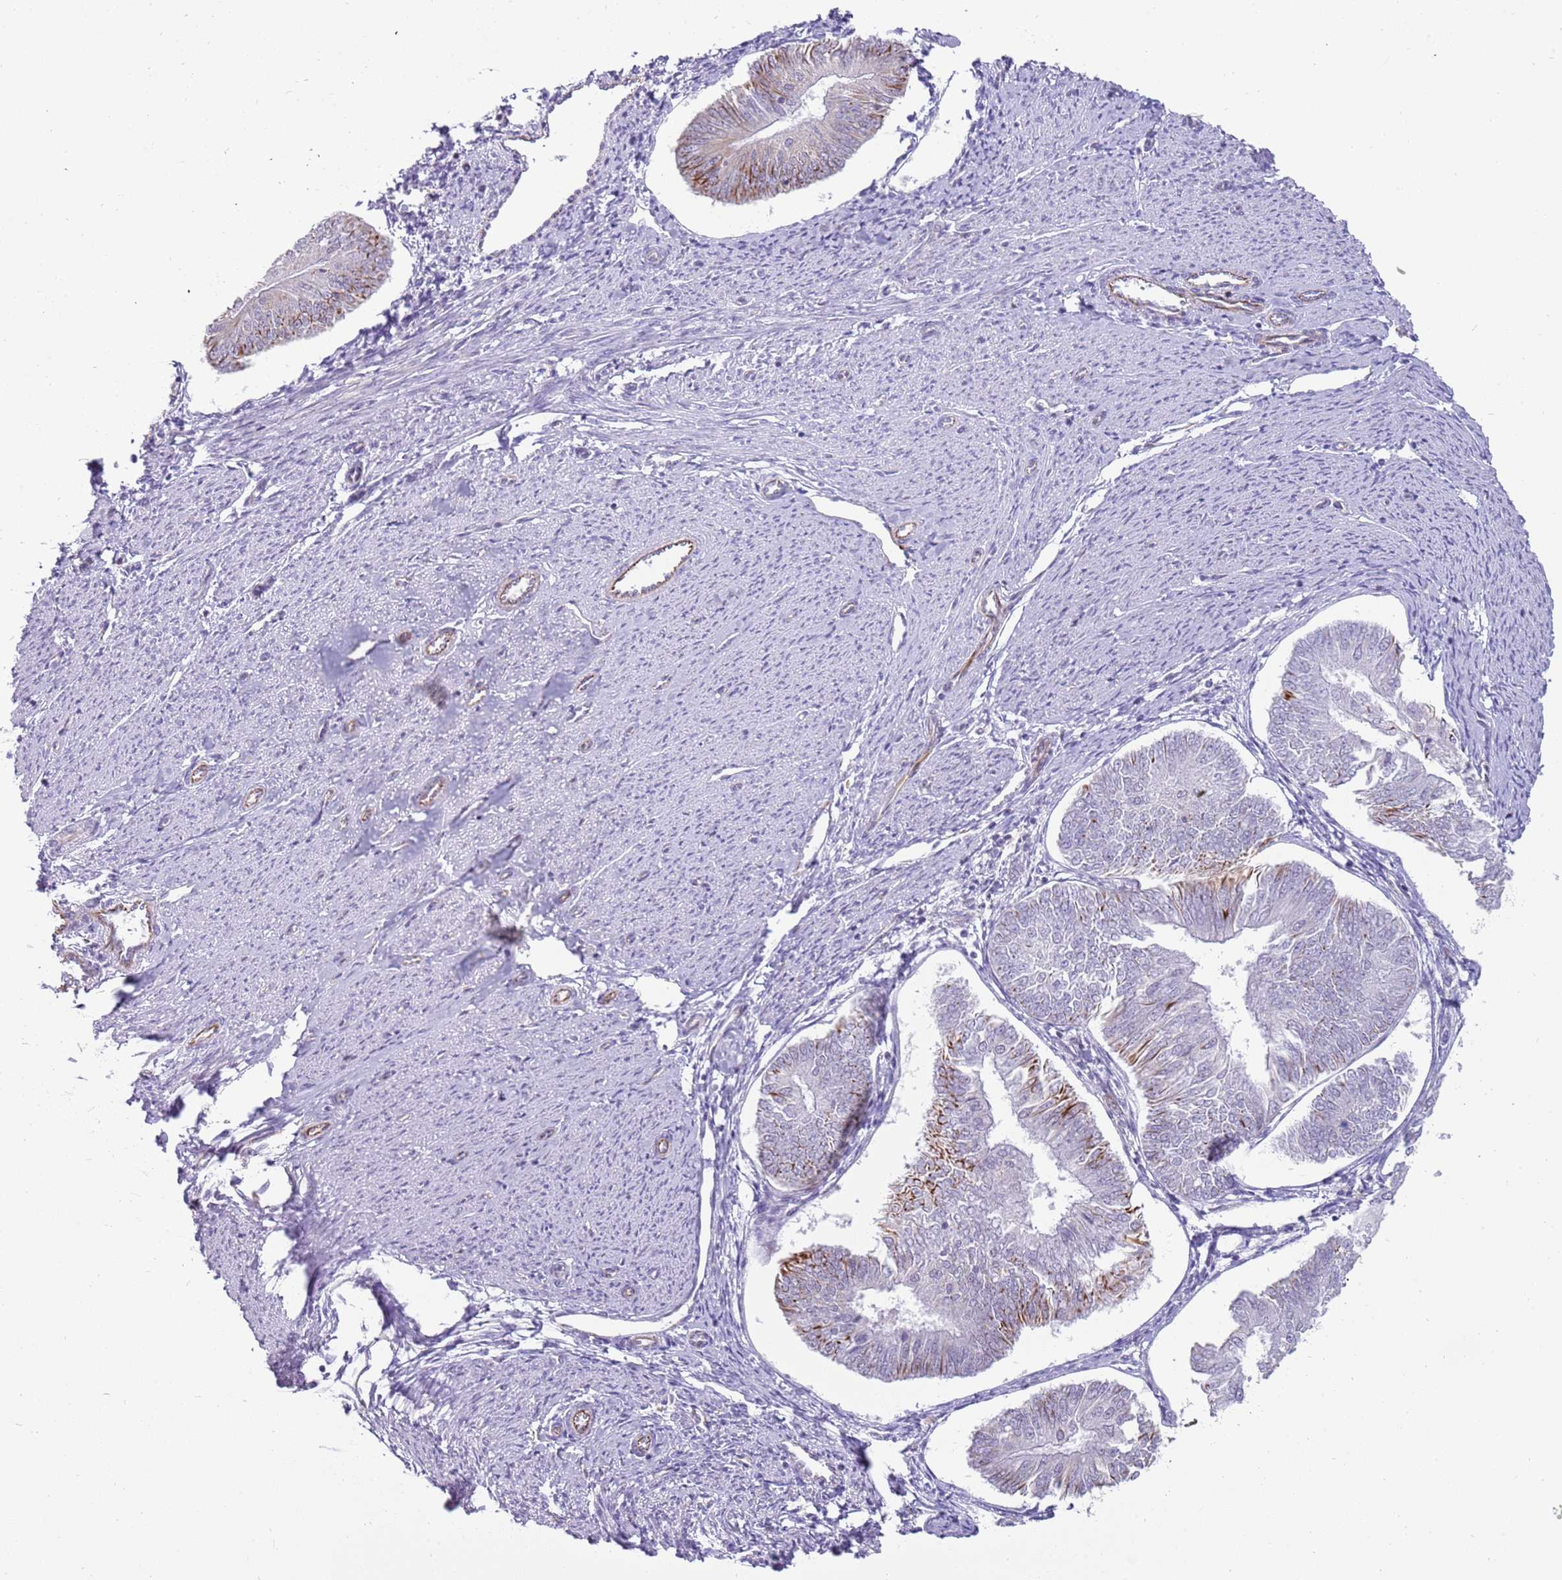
{"staining": {"intensity": "moderate", "quantity": "<25%", "location": "cytoplasmic/membranous"}, "tissue": "endometrial cancer", "cell_type": "Tumor cells", "image_type": "cancer", "snomed": [{"axis": "morphology", "description": "Adenocarcinoma, NOS"}, {"axis": "topography", "description": "Endometrium"}], "caption": "Human endometrial cancer stained with a protein marker displays moderate staining in tumor cells.", "gene": "NBPF3", "patient": {"sex": "female", "age": 58}}